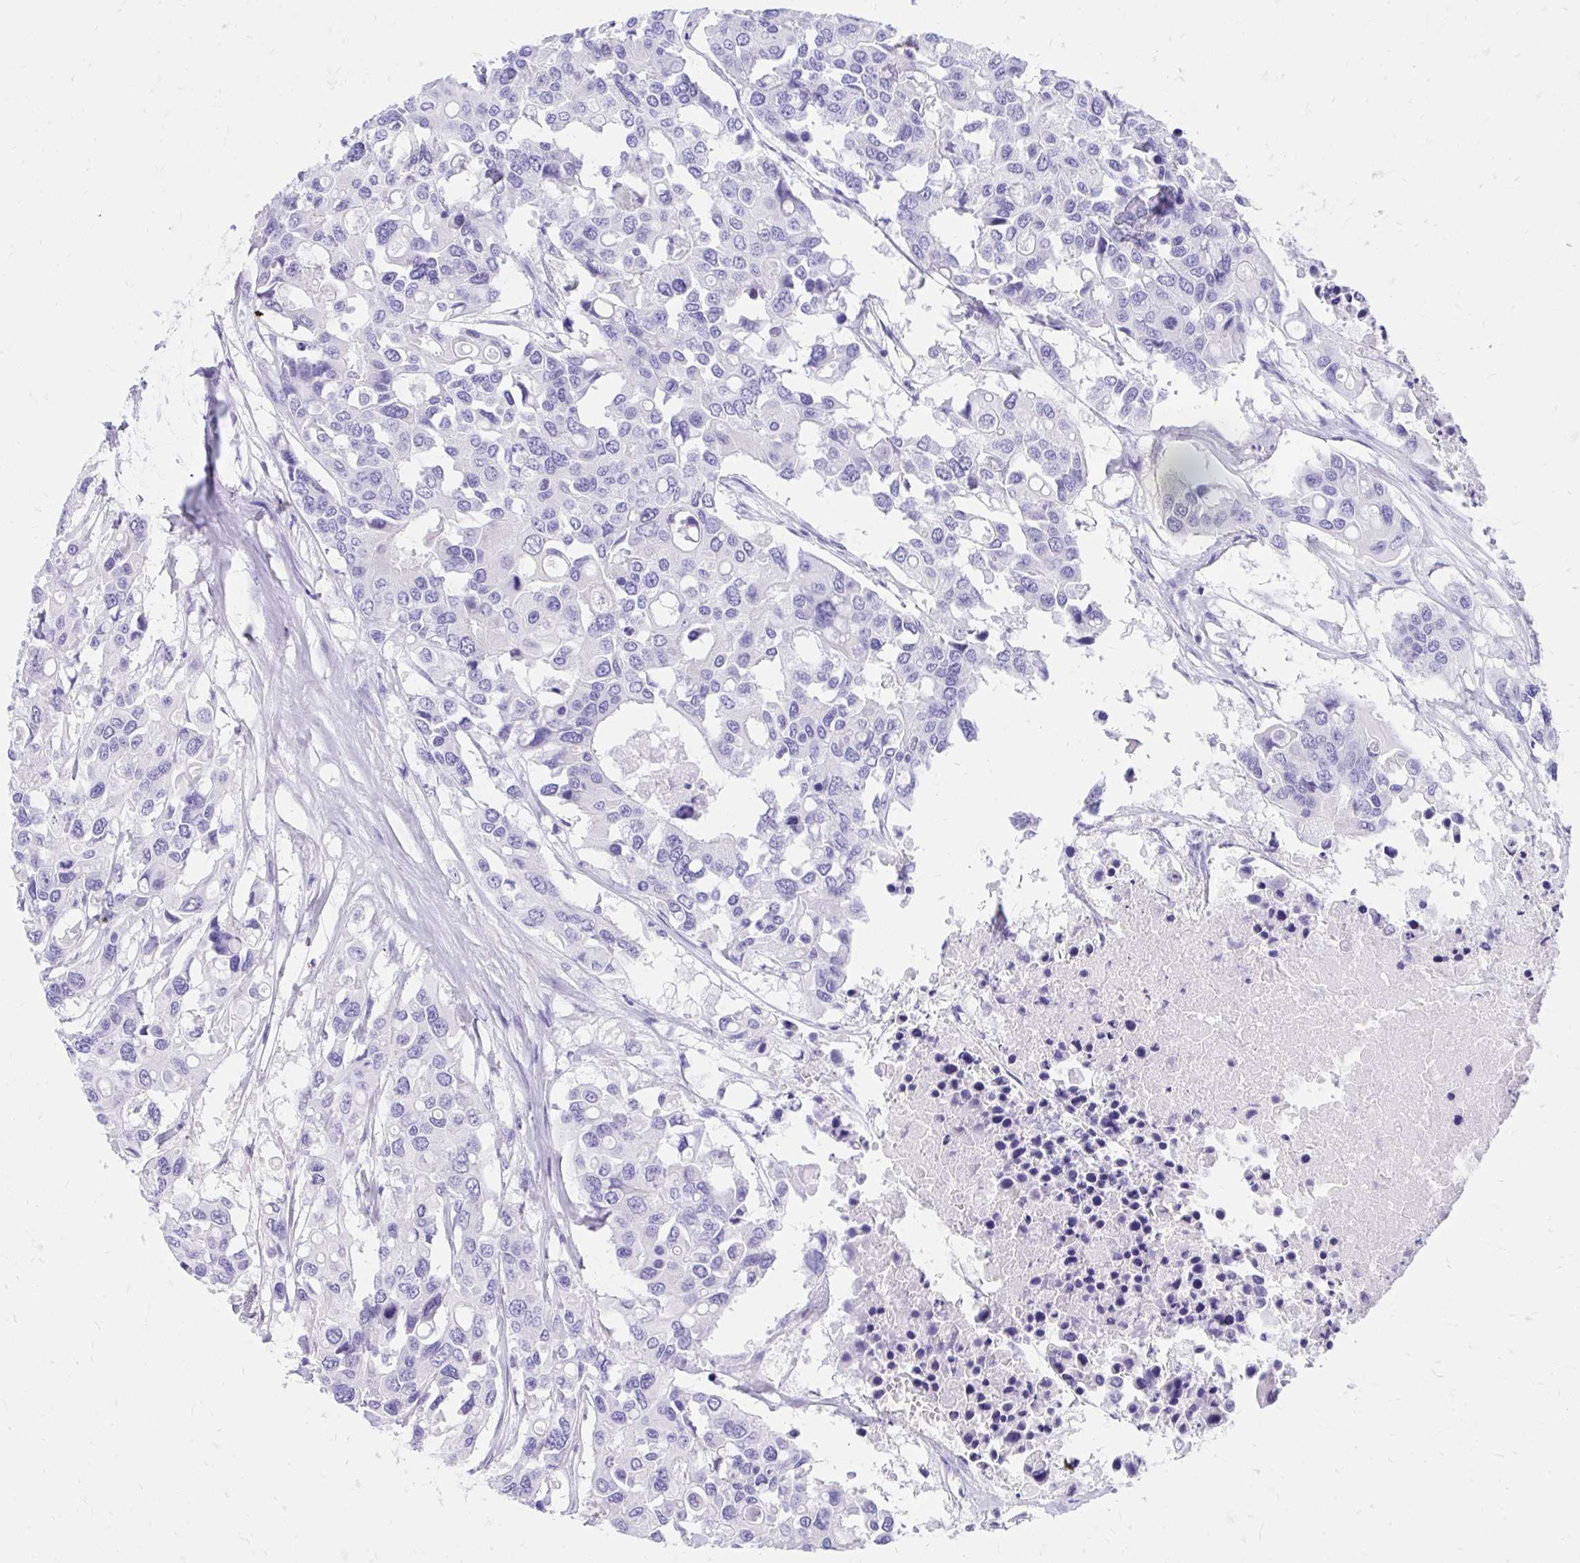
{"staining": {"intensity": "negative", "quantity": "none", "location": "none"}, "tissue": "colorectal cancer", "cell_type": "Tumor cells", "image_type": "cancer", "snomed": [{"axis": "morphology", "description": "Adenocarcinoma, NOS"}, {"axis": "topography", "description": "Colon"}], "caption": "Immunohistochemistry of colorectal cancer (adenocarcinoma) shows no expression in tumor cells.", "gene": "MON1A", "patient": {"sex": "male", "age": 77}}